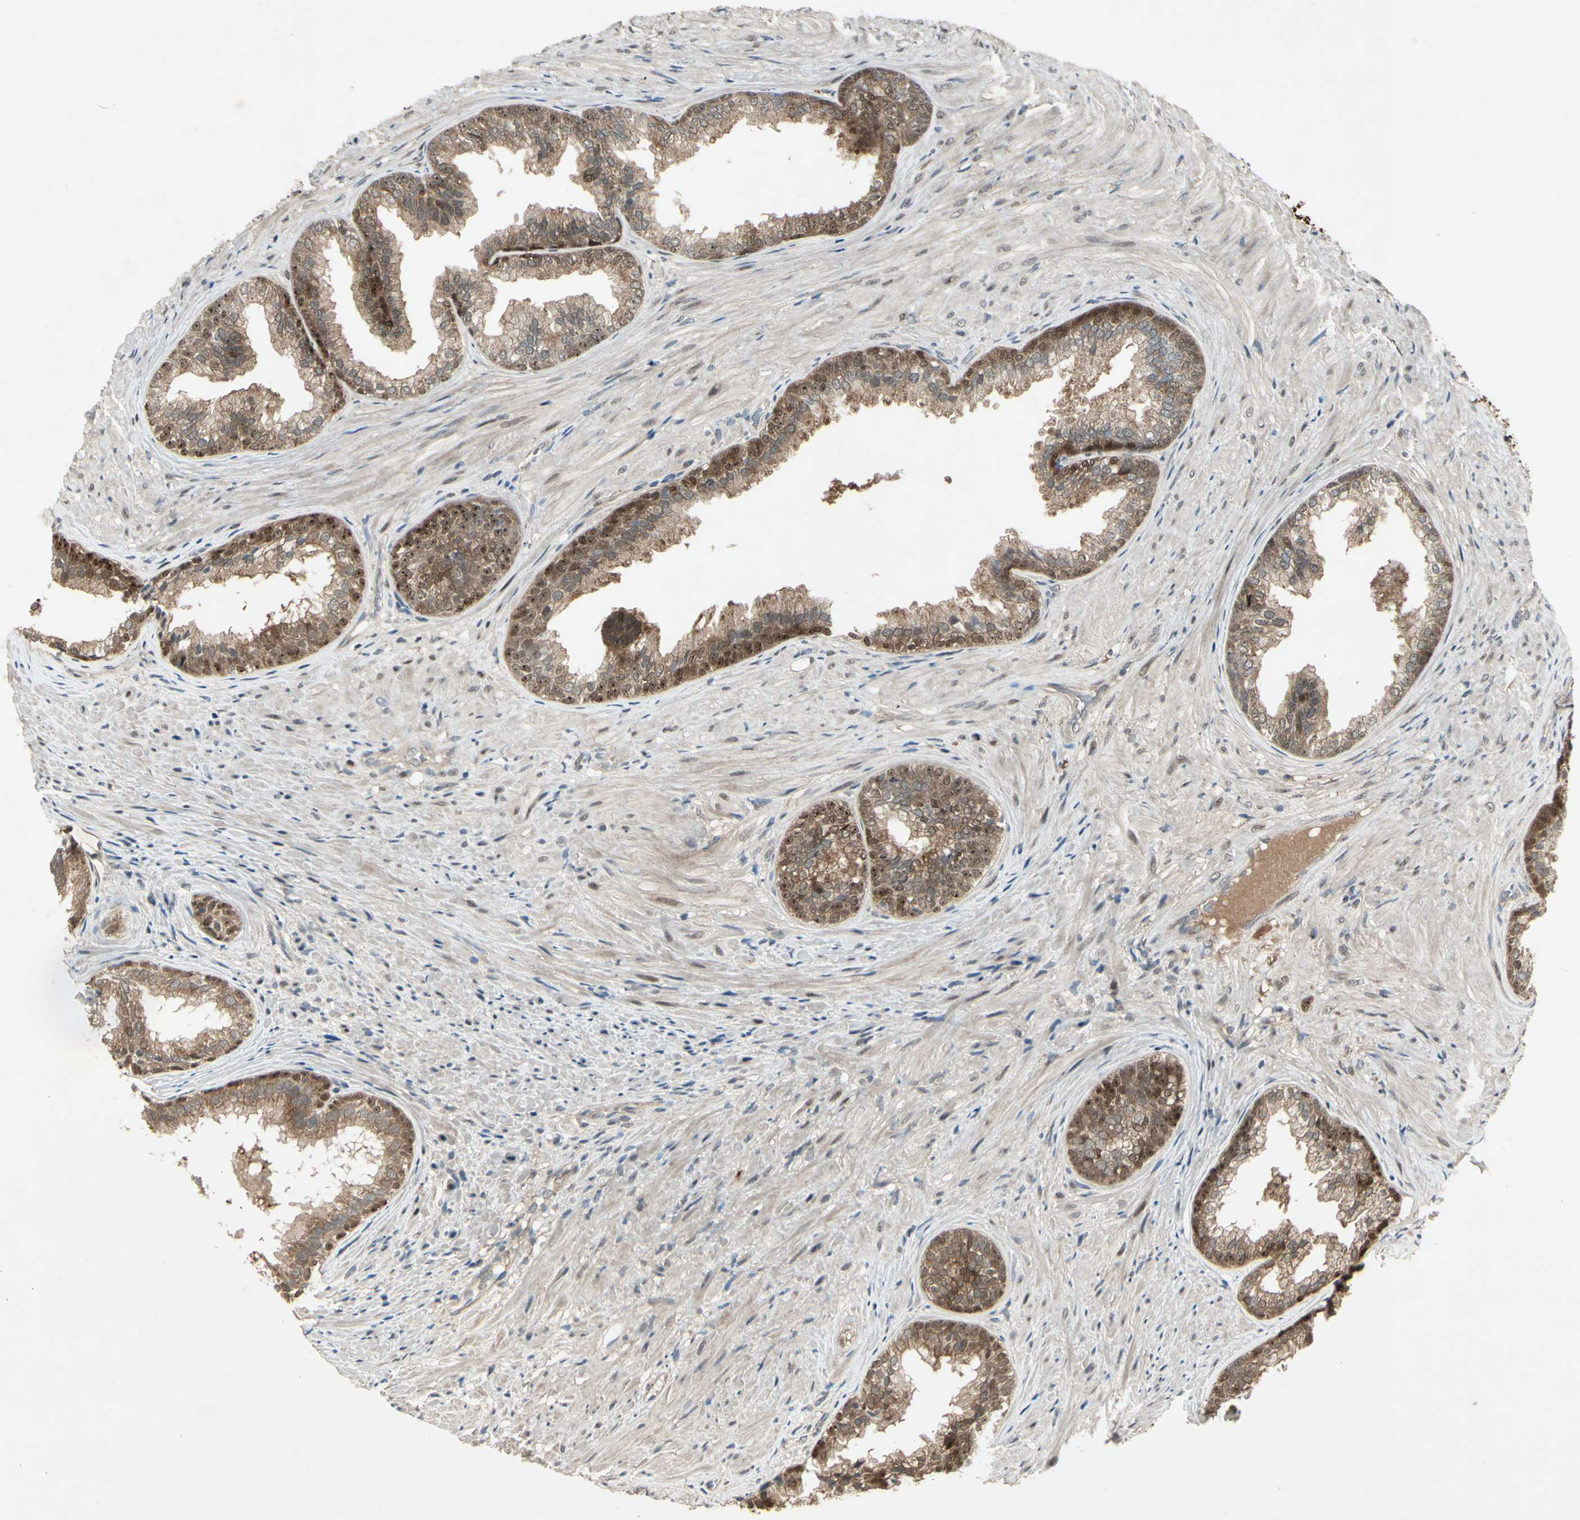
{"staining": {"intensity": "moderate", "quantity": ">75%", "location": "cytoplasmic/membranous"}, "tissue": "prostate", "cell_type": "Glandular cells", "image_type": "normal", "snomed": [{"axis": "morphology", "description": "Normal tissue, NOS"}, {"axis": "topography", "description": "Prostate"}], "caption": "Protein expression analysis of normal prostate shows moderate cytoplasmic/membranous staining in about >75% of glandular cells. Nuclei are stained in blue.", "gene": "FHDC1", "patient": {"sex": "male", "age": 76}}